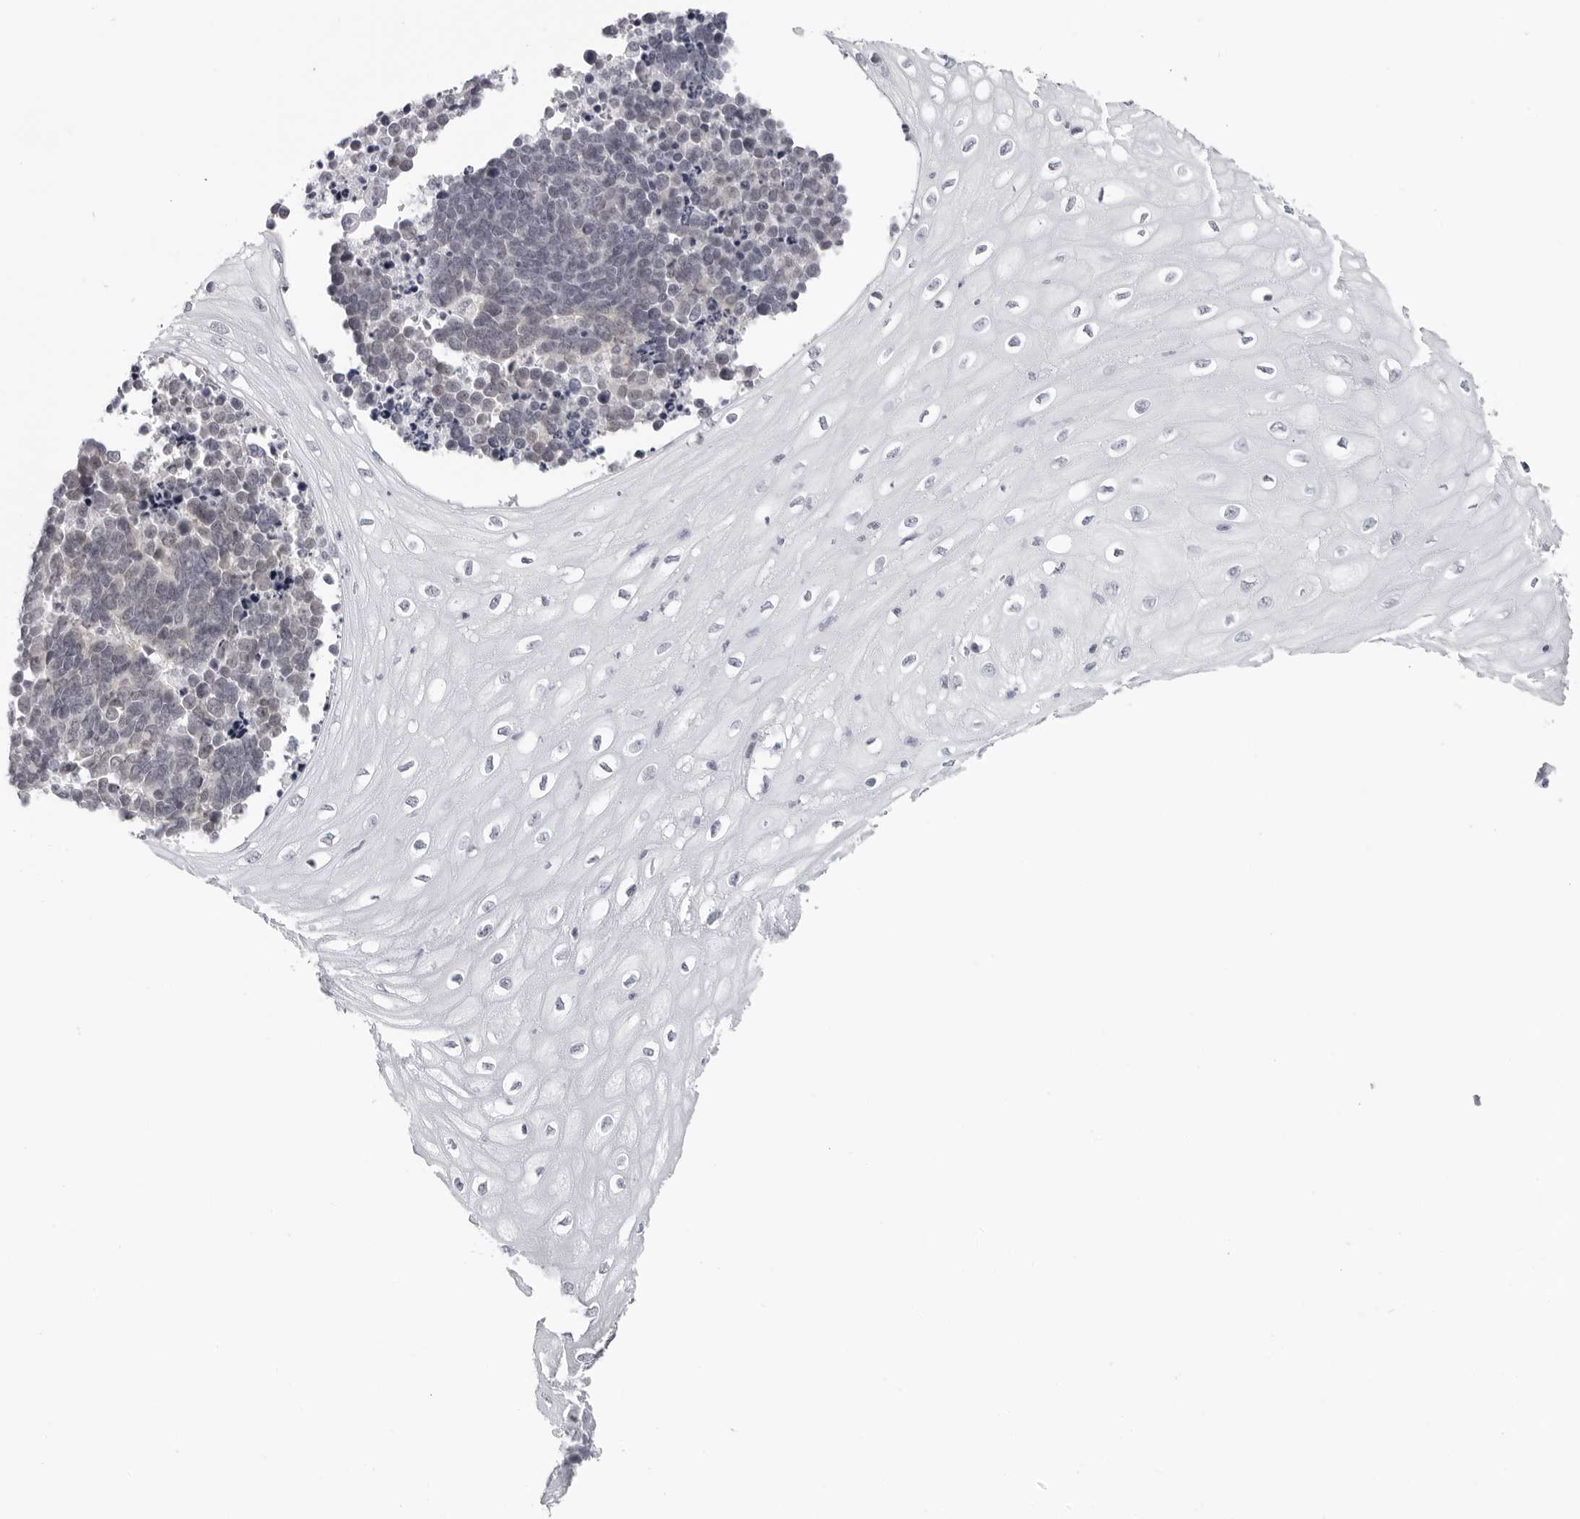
{"staining": {"intensity": "negative", "quantity": "none", "location": "none"}, "tissue": "cervical cancer", "cell_type": "Tumor cells", "image_type": "cancer", "snomed": [{"axis": "morphology", "description": "Normal tissue, NOS"}, {"axis": "morphology", "description": "Squamous cell carcinoma, NOS"}, {"axis": "topography", "description": "Cervix"}], "caption": "Cervical cancer was stained to show a protein in brown. There is no significant expression in tumor cells.", "gene": "ESPN", "patient": {"sex": "female", "age": 35}}